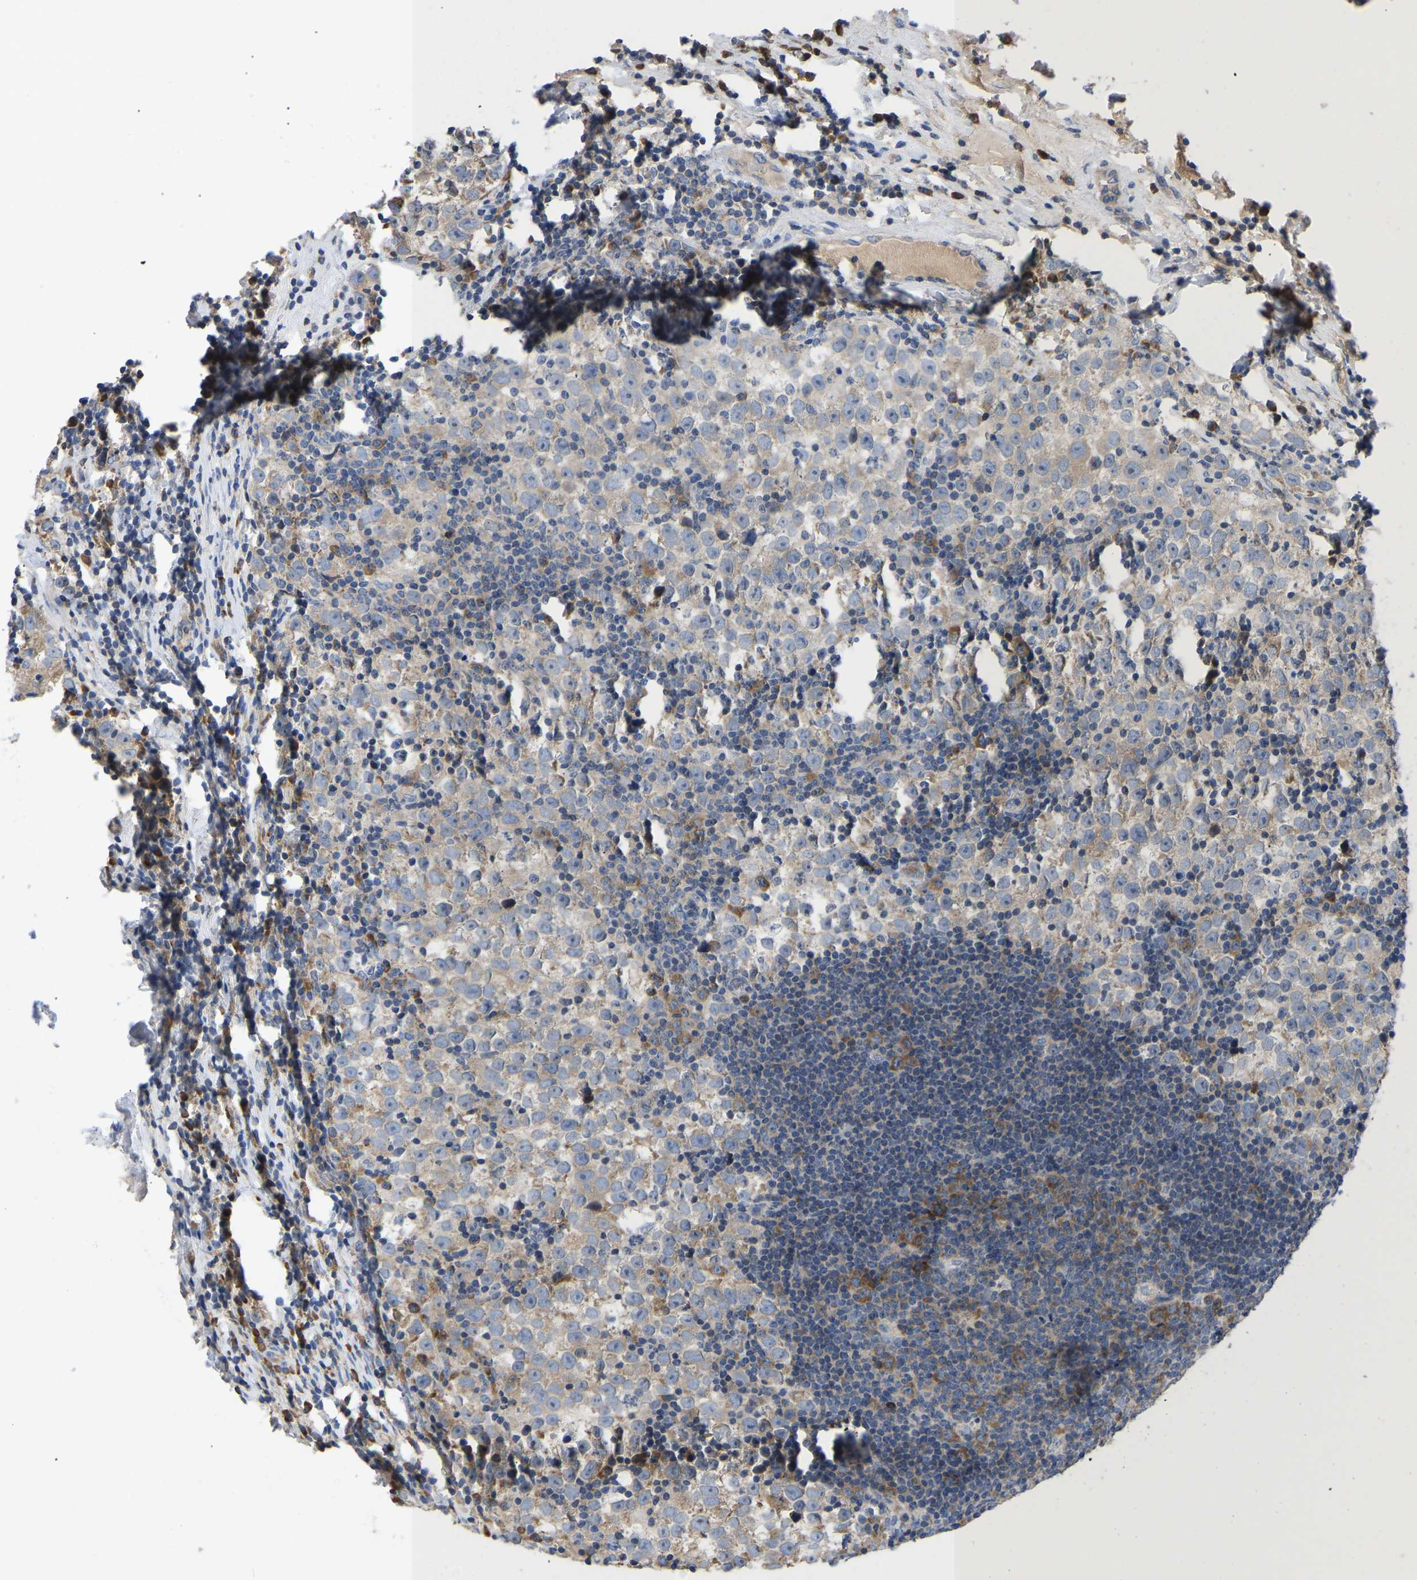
{"staining": {"intensity": "weak", "quantity": "<25%", "location": "cytoplasmic/membranous"}, "tissue": "testis cancer", "cell_type": "Tumor cells", "image_type": "cancer", "snomed": [{"axis": "morphology", "description": "Normal tissue, NOS"}, {"axis": "morphology", "description": "Seminoma, NOS"}, {"axis": "topography", "description": "Testis"}], "caption": "The image reveals no staining of tumor cells in testis cancer (seminoma).", "gene": "ABCA10", "patient": {"sex": "male", "age": 43}}